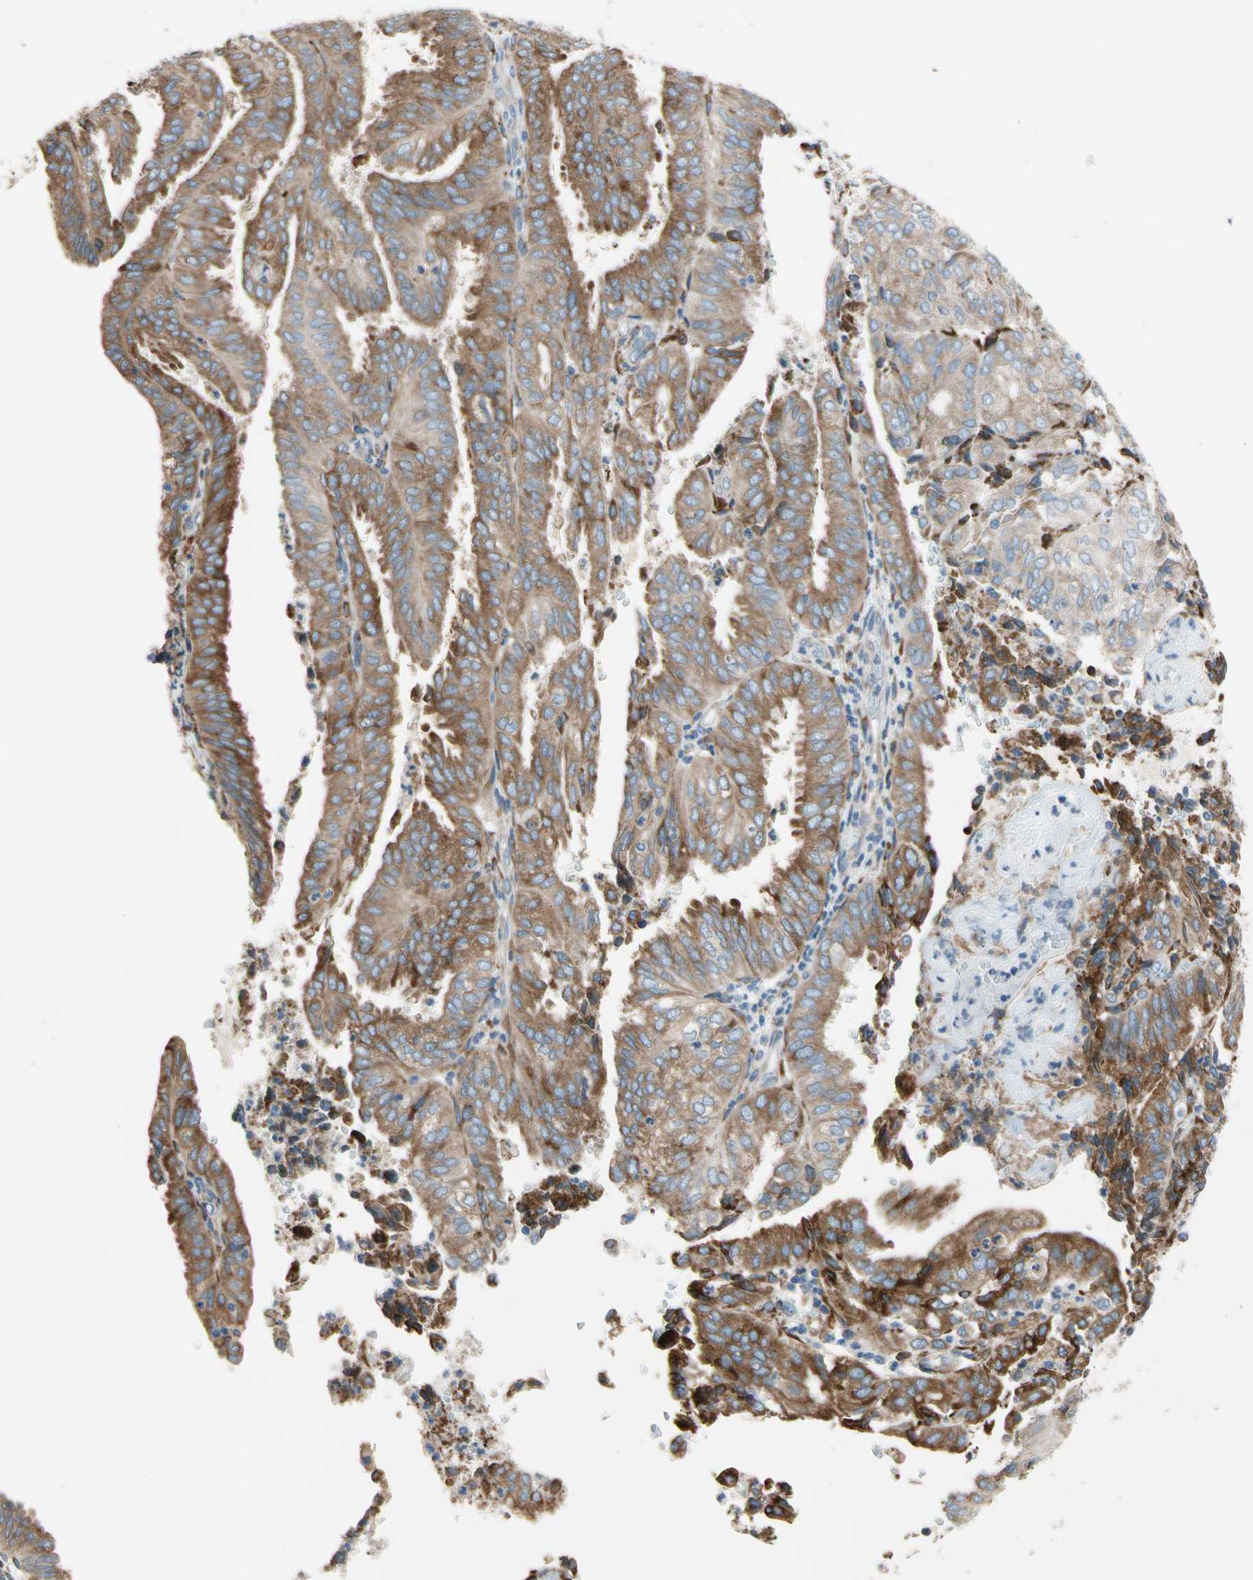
{"staining": {"intensity": "weak", "quantity": ">75%", "location": "cytoplasmic/membranous"}, "tissue": "endometrial cancer", "cell_type": "Tumor cells", "image_type": "cancer", "snomed": [{"axis": "morphology", "description": "Adenocarcinoma, NOS"}, {"axis": "topography", "description": "Uterus"}], "caption": "Immunohistochemical staining of adenocarcinoma (endometrial) reveals low levels of weak cytoplasmic/membranous staining in approximately >75% of tumor cells.", "gene": "LRPAP1", "patient": {"sex": "female", "age": 60}}